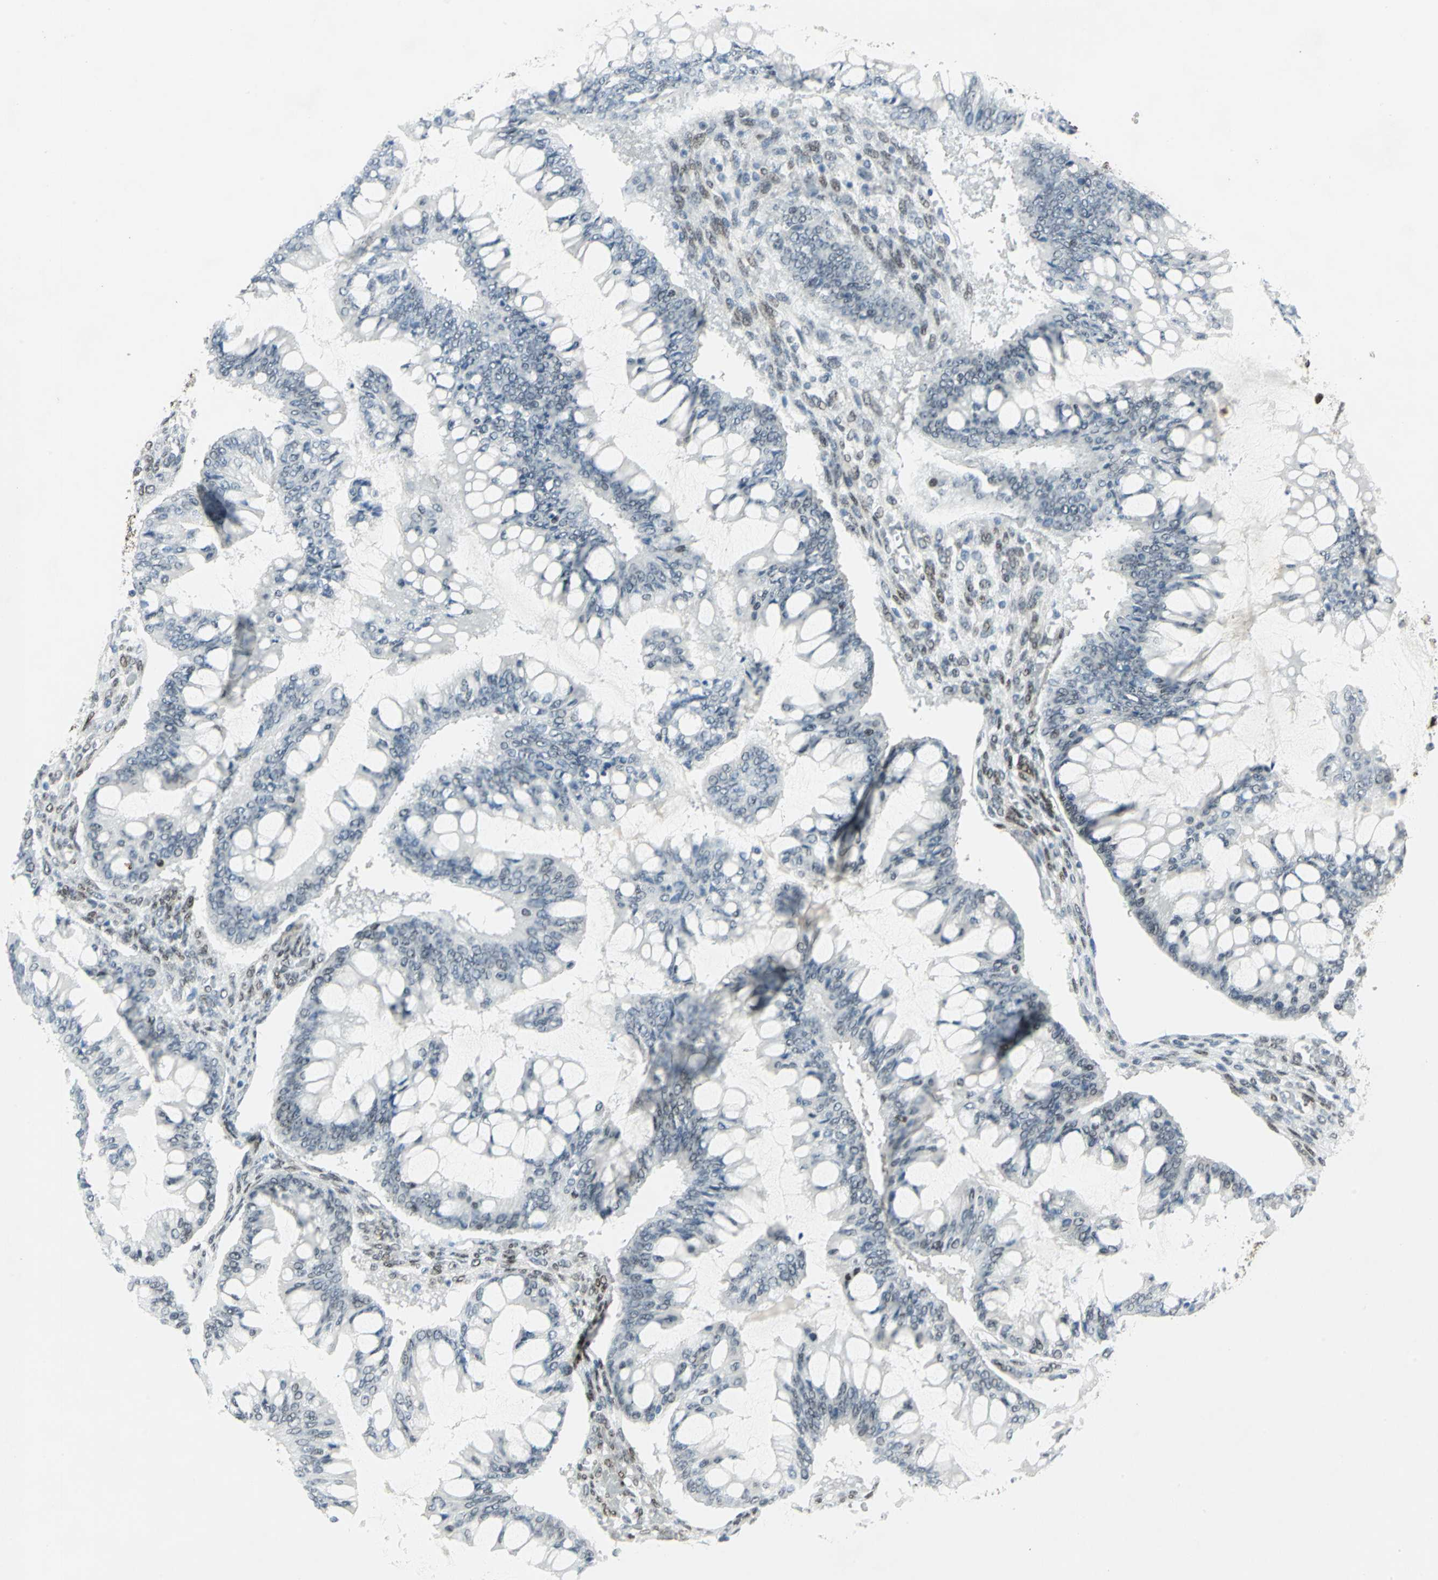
{"staining": {"intensity": "negative", "quantity": "none", "location": "none"}, "tissue": "ovarian cancer", "cell_type": "Tumor cells", "image_type": "cancer", "snomed": [{"axis": "morphology", "description": "Cystadenocarcinoma, mucinous, NOS"}, {"axis": "topography", "description": "Ovary"}], "caption": "The photomicrograph displays no significant expression in tumor cells of ovarian cancer. (DAB (3,3'-diaminobenzidine) immunohistochemistry (IHC) visualized using brightfield microscopy, high magnification).", "gene": "MEIS2", "patient": {"sex": "female", "age": 73}}